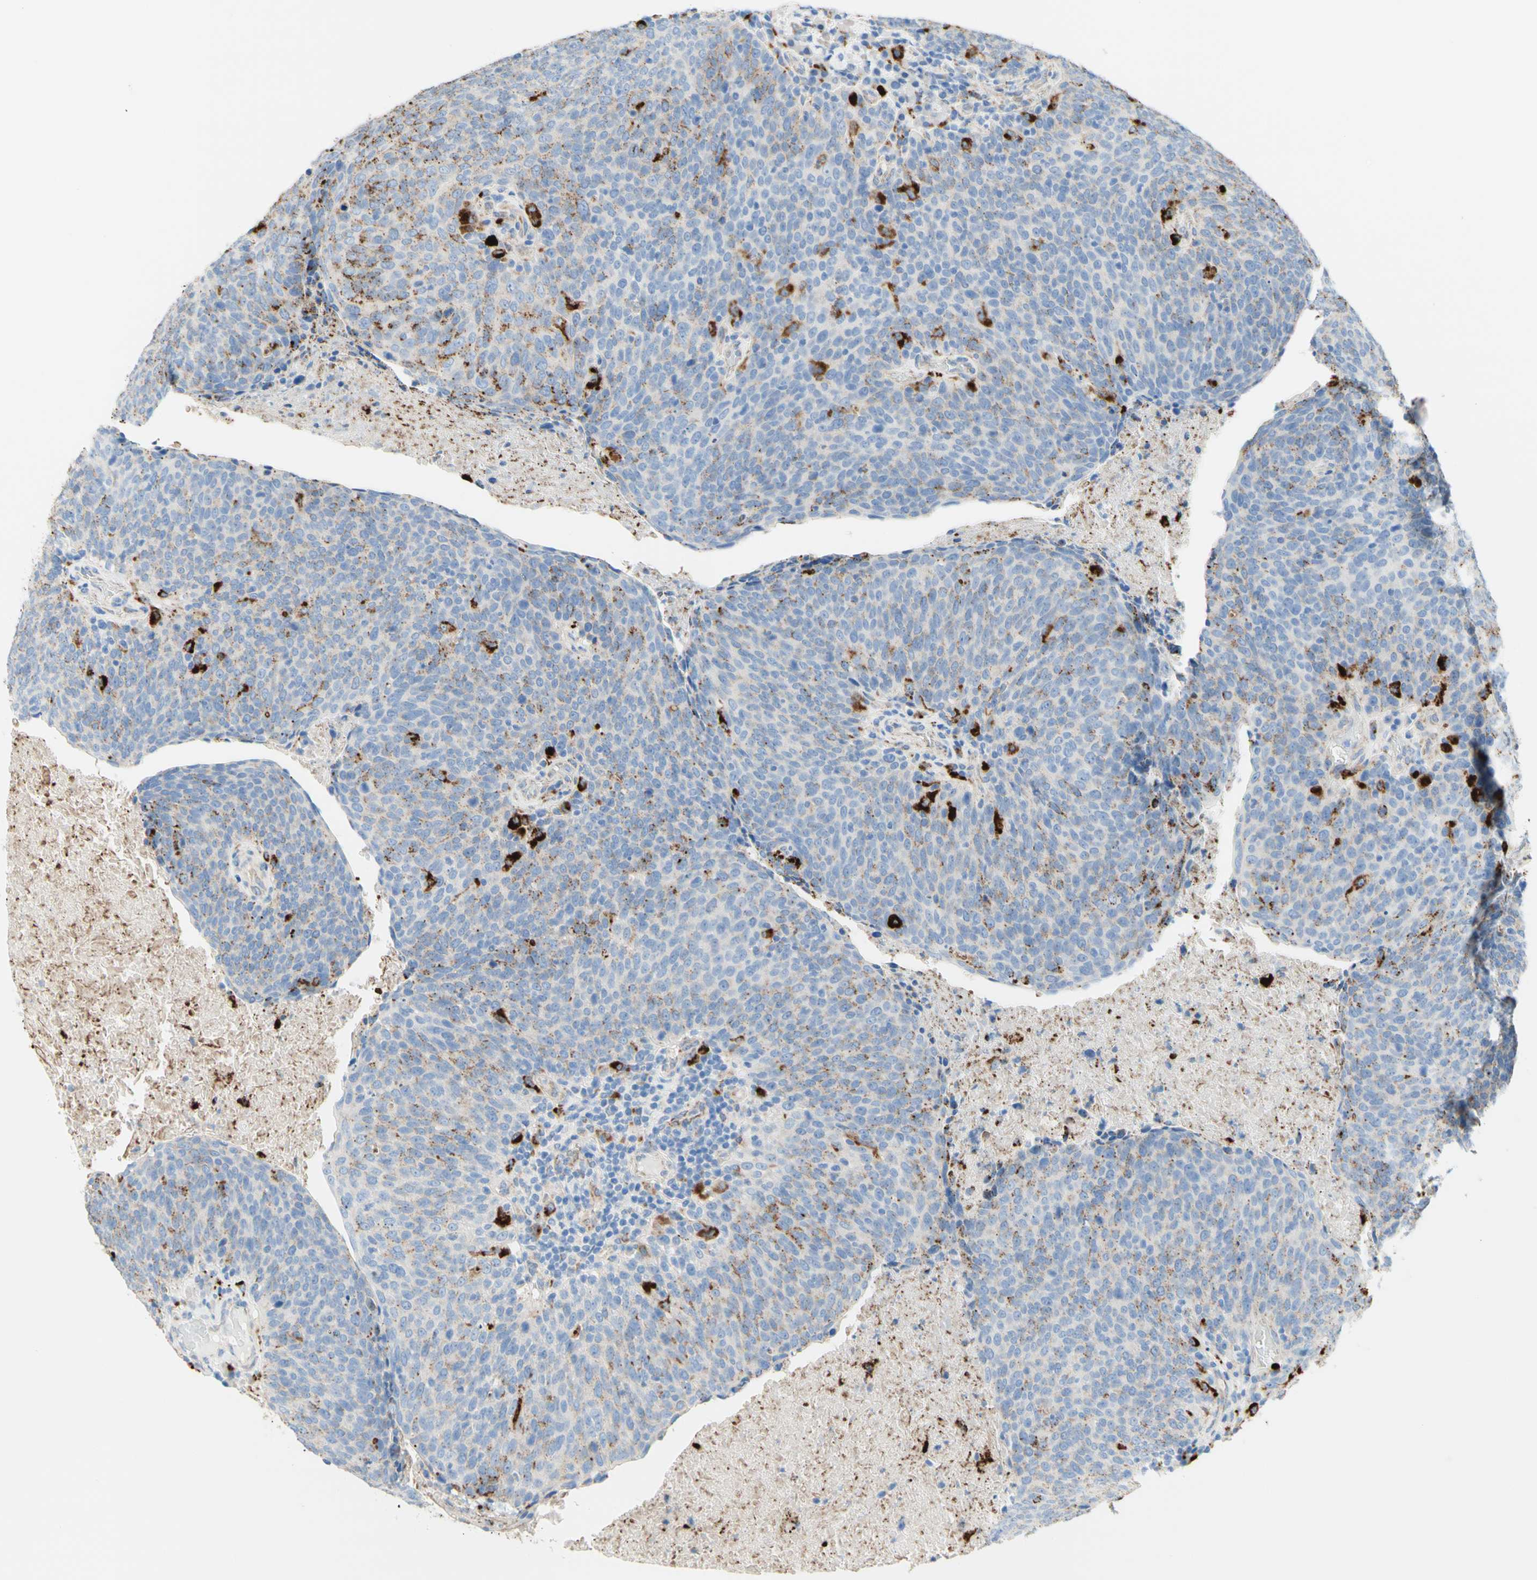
{"staining": {"intensity": "weak", "quantity": "<25%", "location": "cytoplasmic/membranous"}, "tissue": "head and neck cancer", "cell_type": "Tumor cells", "image_type": "cancer", "snomed": [{"axis": "morphology", "description": "Squamous cell carcinoma, NOS"}, {"axis": "morphology", "description": "Squamous cell carcinoma, metastatic, NOS"}, {"axis": "topography", "description": "Lymph node"}, {"axis": "topography", "description": "Head-Neck"}], "caption": "Immunohistochemistry histopathology image of human head and neck metastatic squamous cell carcinoma stained for a protein (brown), which reveals no positivity in tumor cells.", "gene": "URB2", "patient": {"sex": "male", "age": 62}}